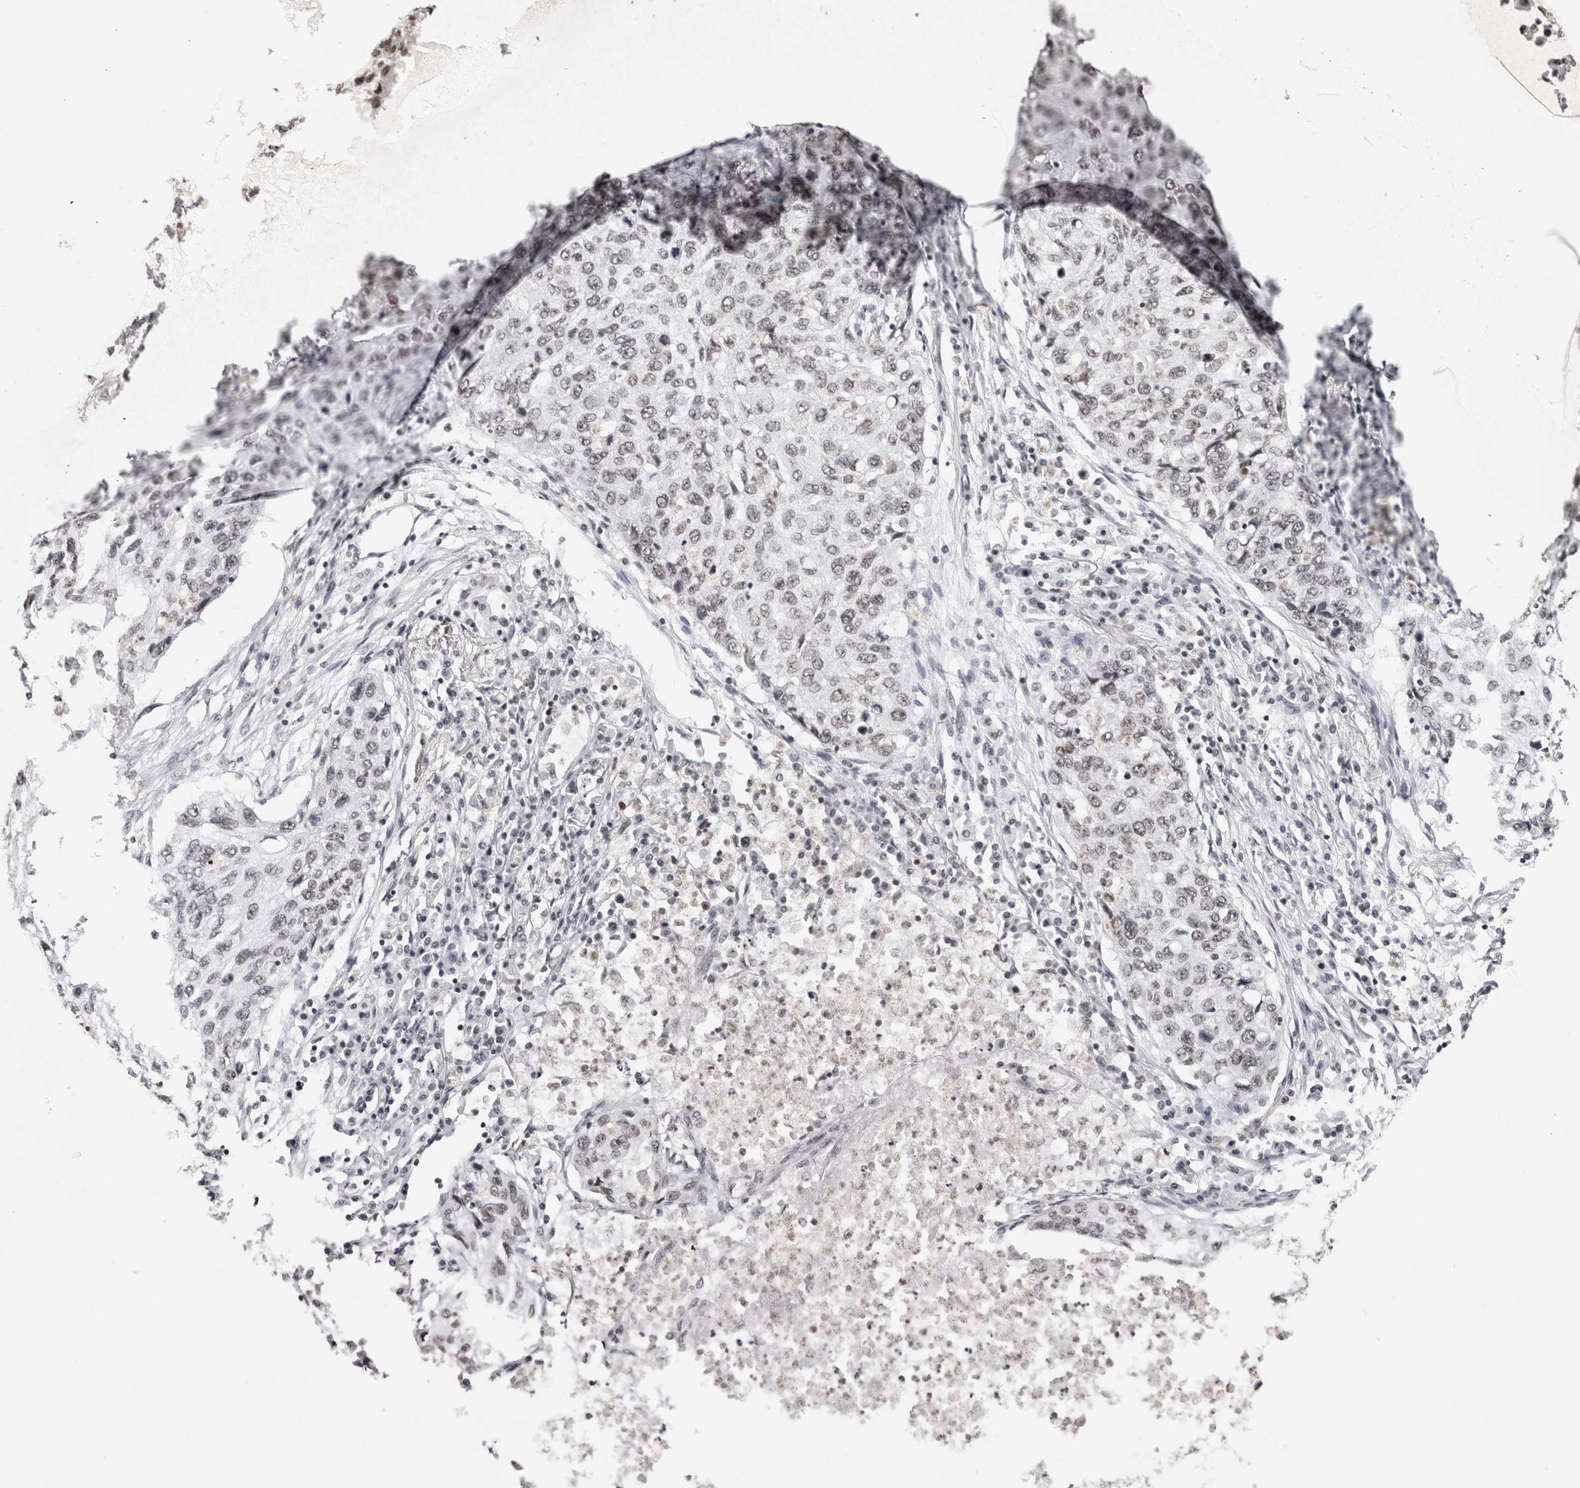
{"staining": {"intensity": "weak", "quantity": ">75%", "location": "nuclear"}, "tissue": "lung cancer", "cell_type": "Tumor cells", "image_type": "cancer", "snomed": [{"axis": "morphology", "description": "Squamous cell carcinoma, NOS"}, {"axis": "topography", "description": "Lung"}], "caption": "A brown stain labels weak nuclear expression of a protein in lung cancer tumor cells.", "gene": "SMC1A", "patient": {"sex": "female", "age": 63}}